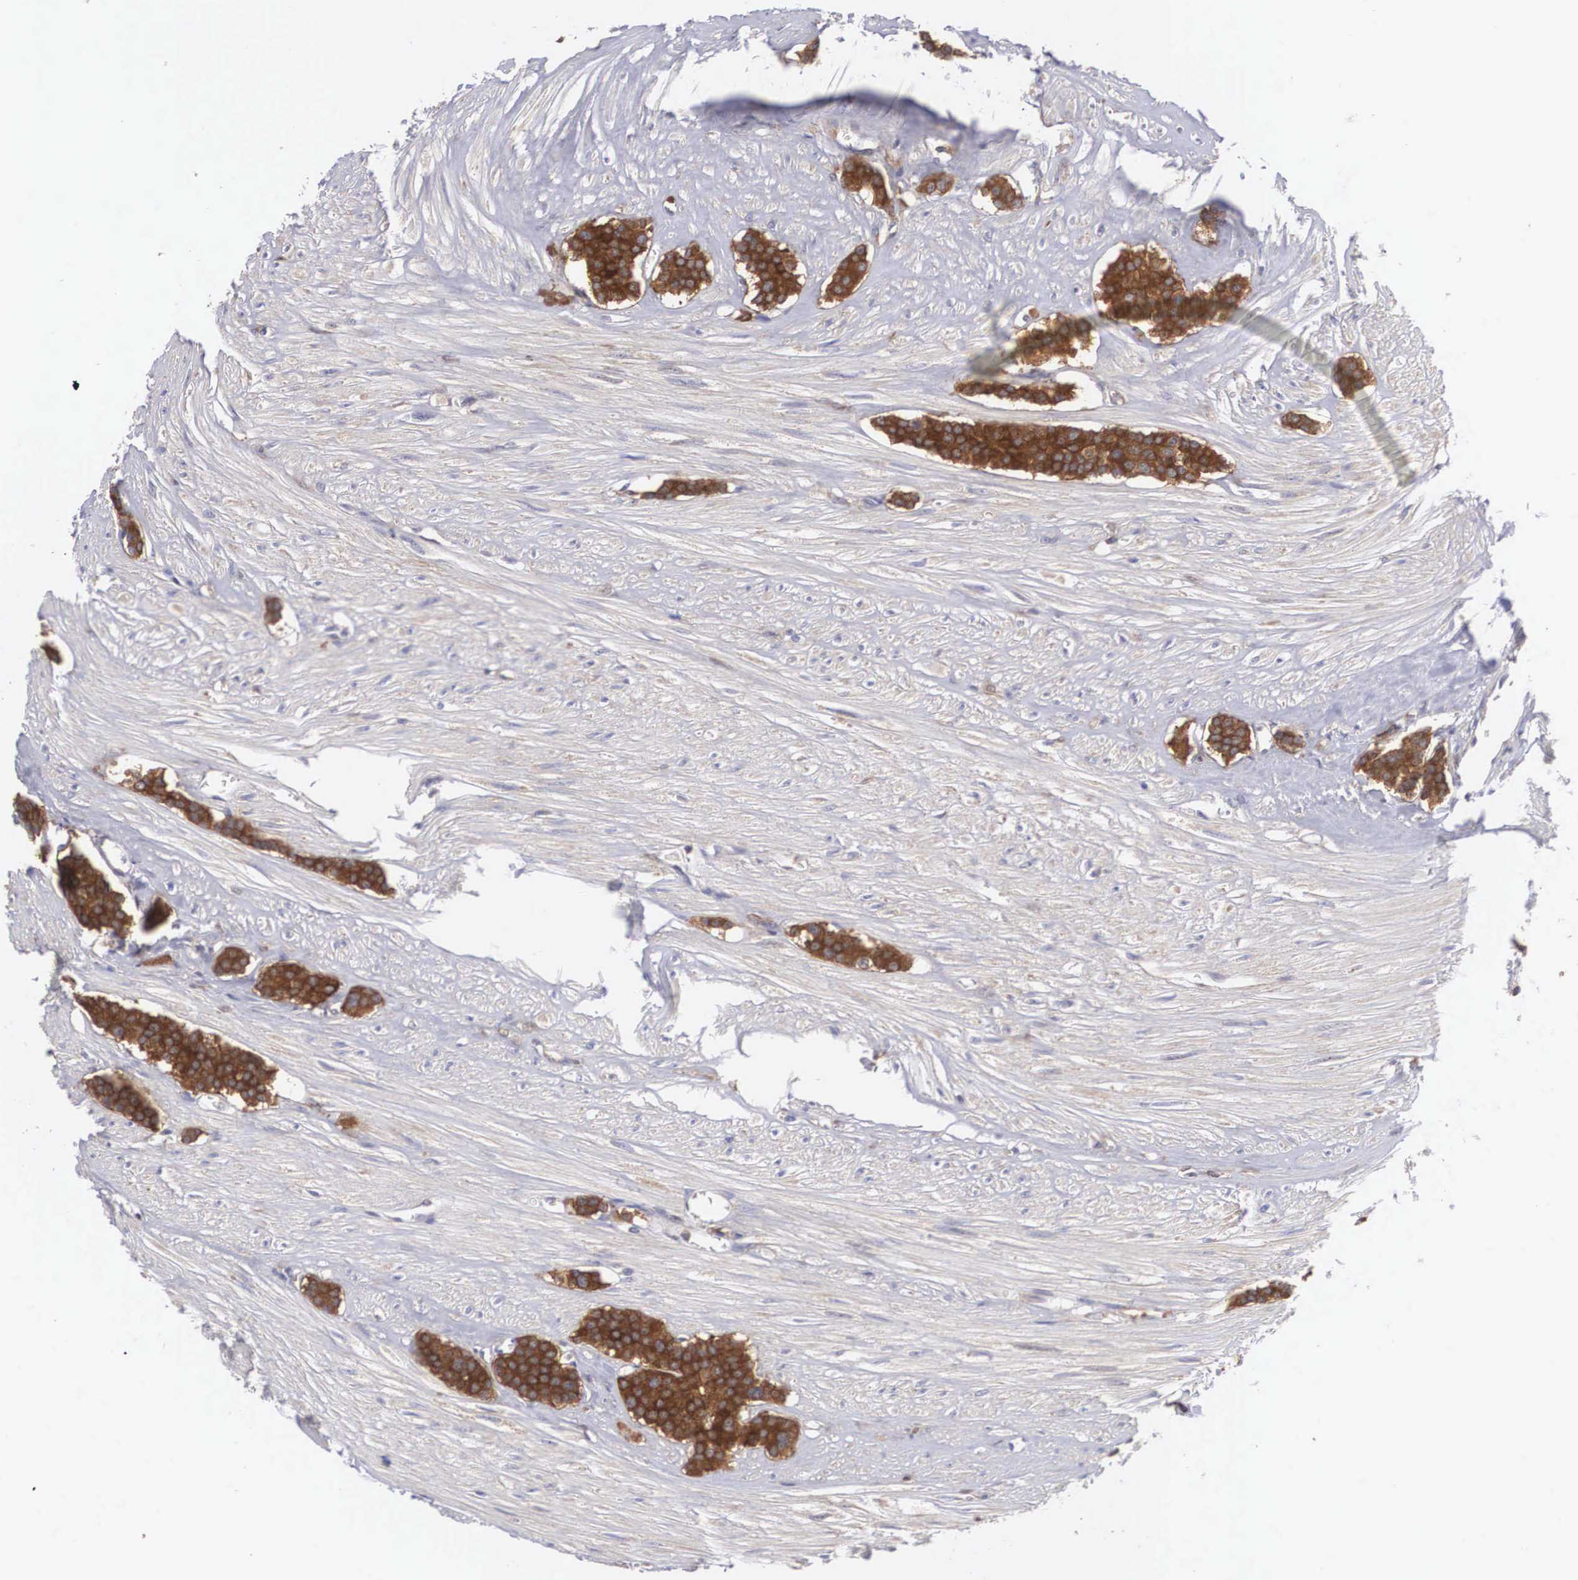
{"staining": {"intensity": "strong", "quantity": ">75%", "location": "cytoplasmic/membranous"}, "tissue": "carcinoid", "cell_type": "Tumor cells", "image_type": "cancer", "snomed": [{"axis": "morphology", "description": "Carcinoid, malignant, NOS"}, {"axis": "topography", "description": "Small intestine"}], "caption": "A high amount of strong cytoplasmic/membranous expression is present in about >75% of tumor cells in carcinoid tissue.", "gene": "GRIPAP1", "patient": {"sex": "male", "age": 60}}